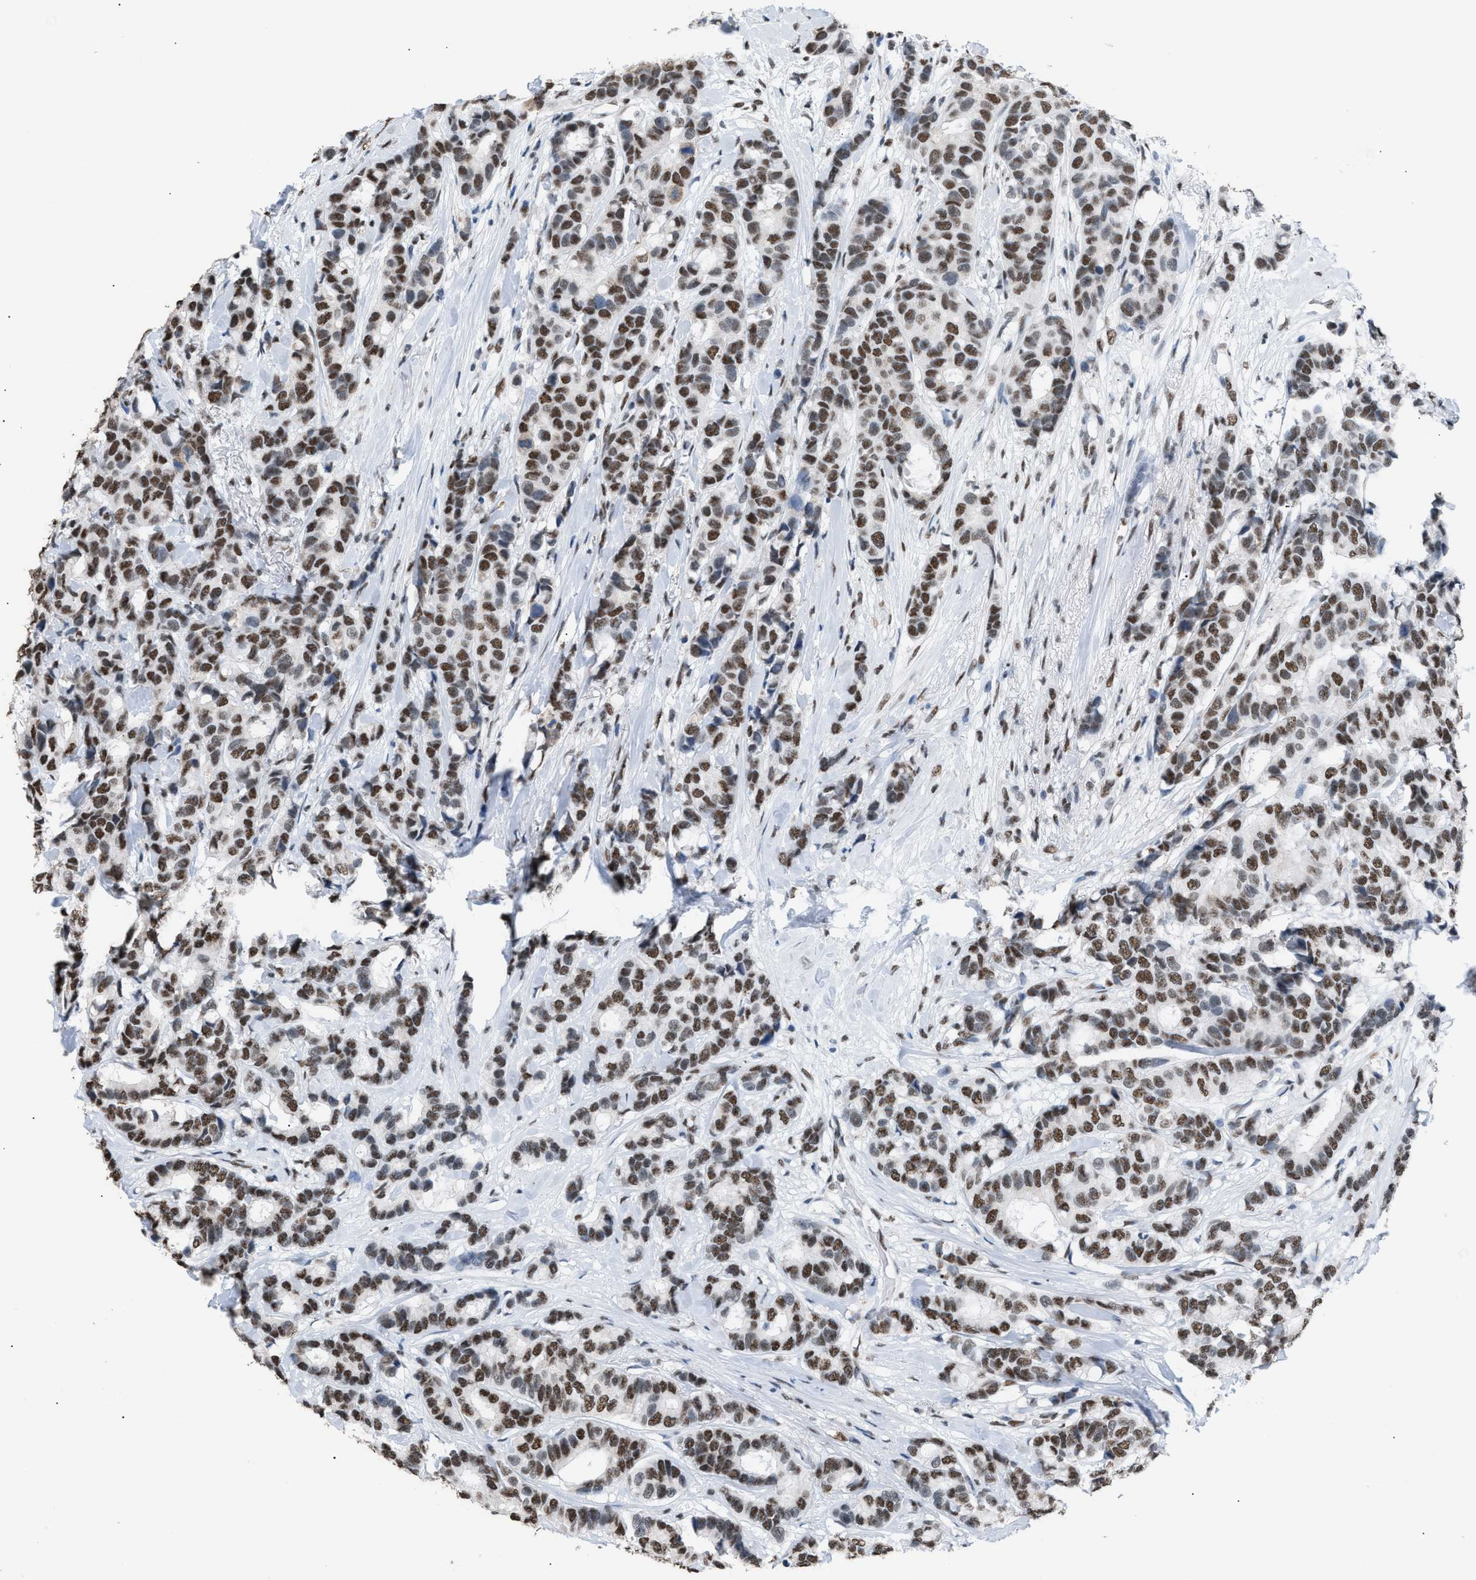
{"staining": {"intensity": "strong", "quantity": ">75%", "location": "nuclear"}, "tissue": "breast cancer", "cell_type": "Tumor cells", "image_type": "cancer", "snomed": [{"axis": "morphology", "description": "Duct carcinoma"}, {"axis": "topography", "description": "Breast"}], "caption": "Breast intraductal carcinoma was stained to show a protein in brown. There is high levels of strong nuclear positivity in approximately >75% of tumor cells.", "gene": "CCAR2", "patient": {"sex": "female", "age": 87}}